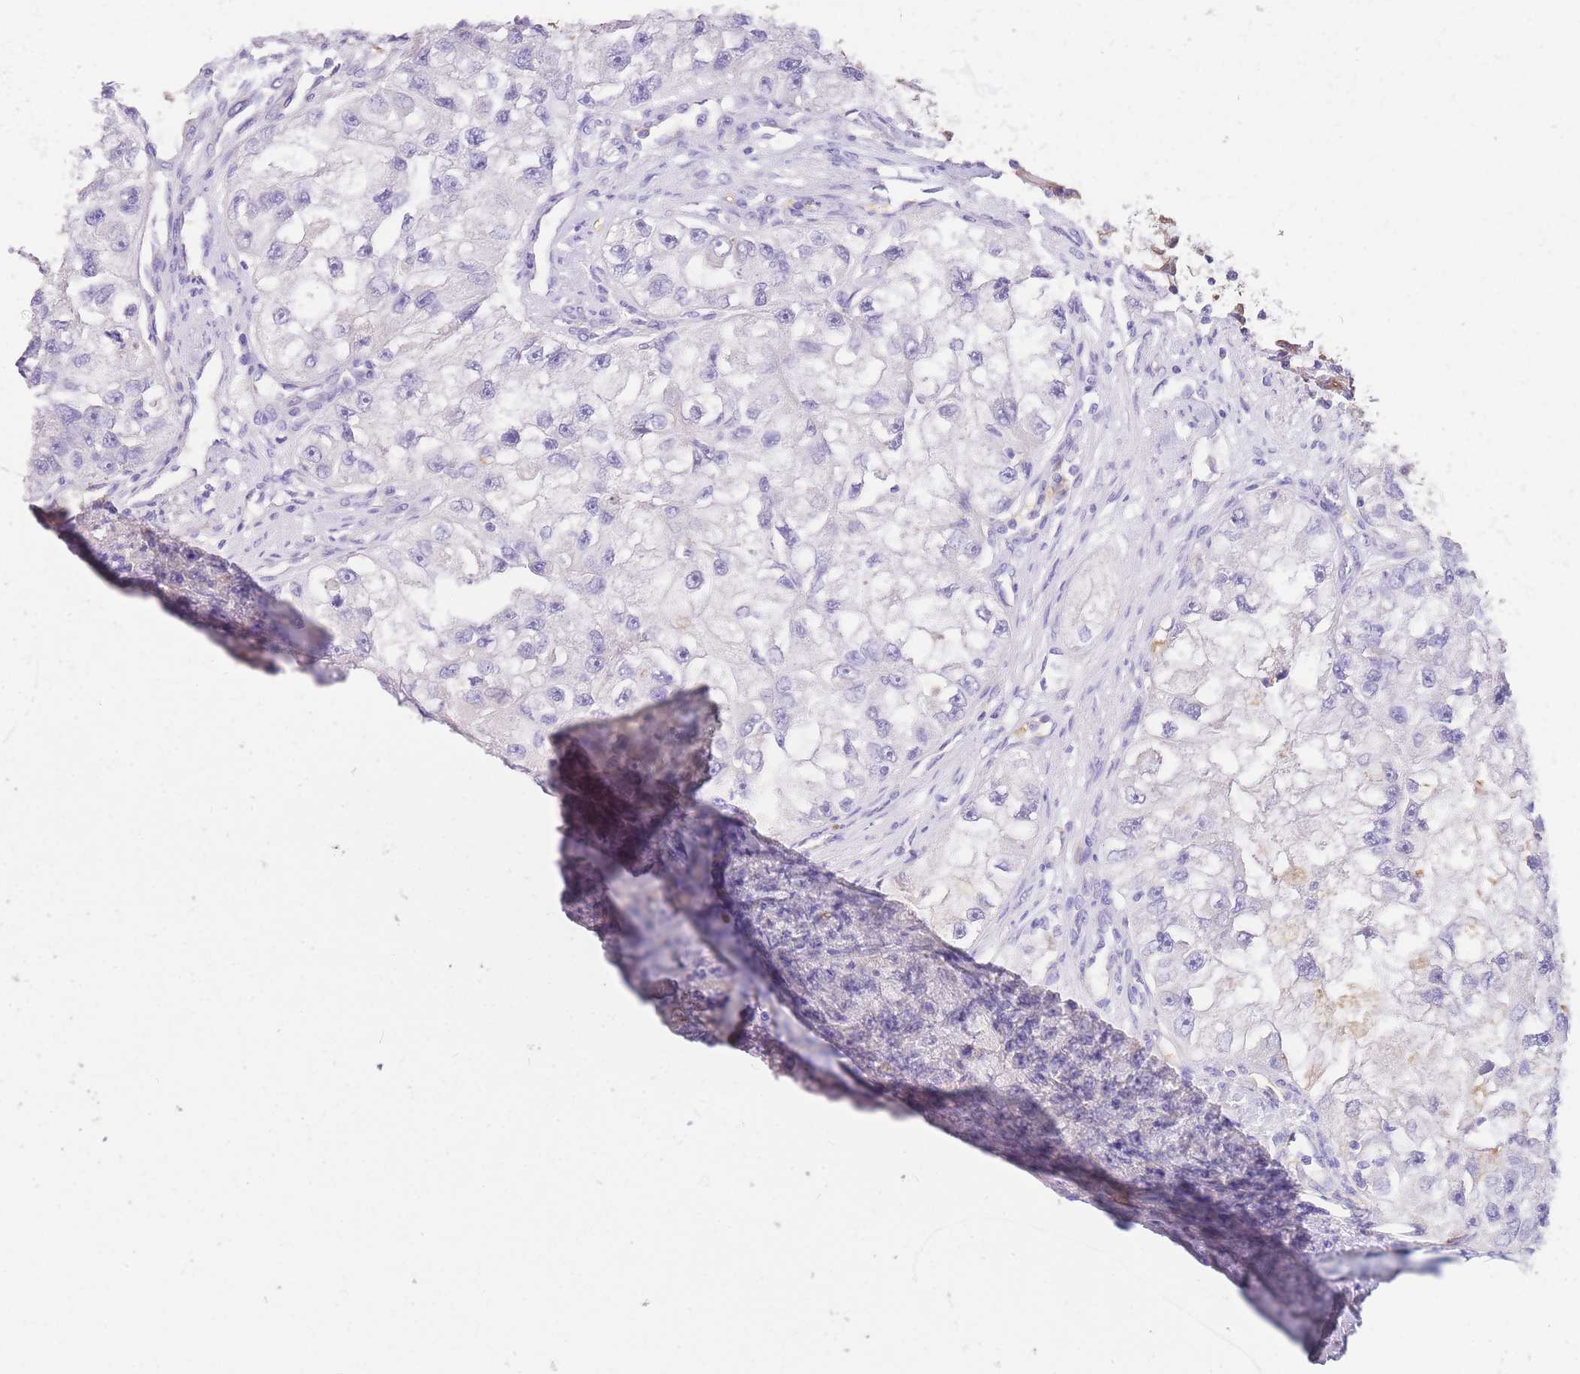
{"staining": {"intensity": "negative", "quantity": "none", "location": "none"}, "tissue": "renal cancer", "cell_type": "Tumor cells", "image_type": "cancer", "snomed": [{"axis": "morphology", "description": "Adenocarcinoma, NOS"}, {"axis": "topography", "description": "Kidney"}], "caption": "IHC of human renal adenocarcinoma shows no expression in tumor cells.", "gene": "ANKRD53", "patient": {"sex": "male", "age": 63}}